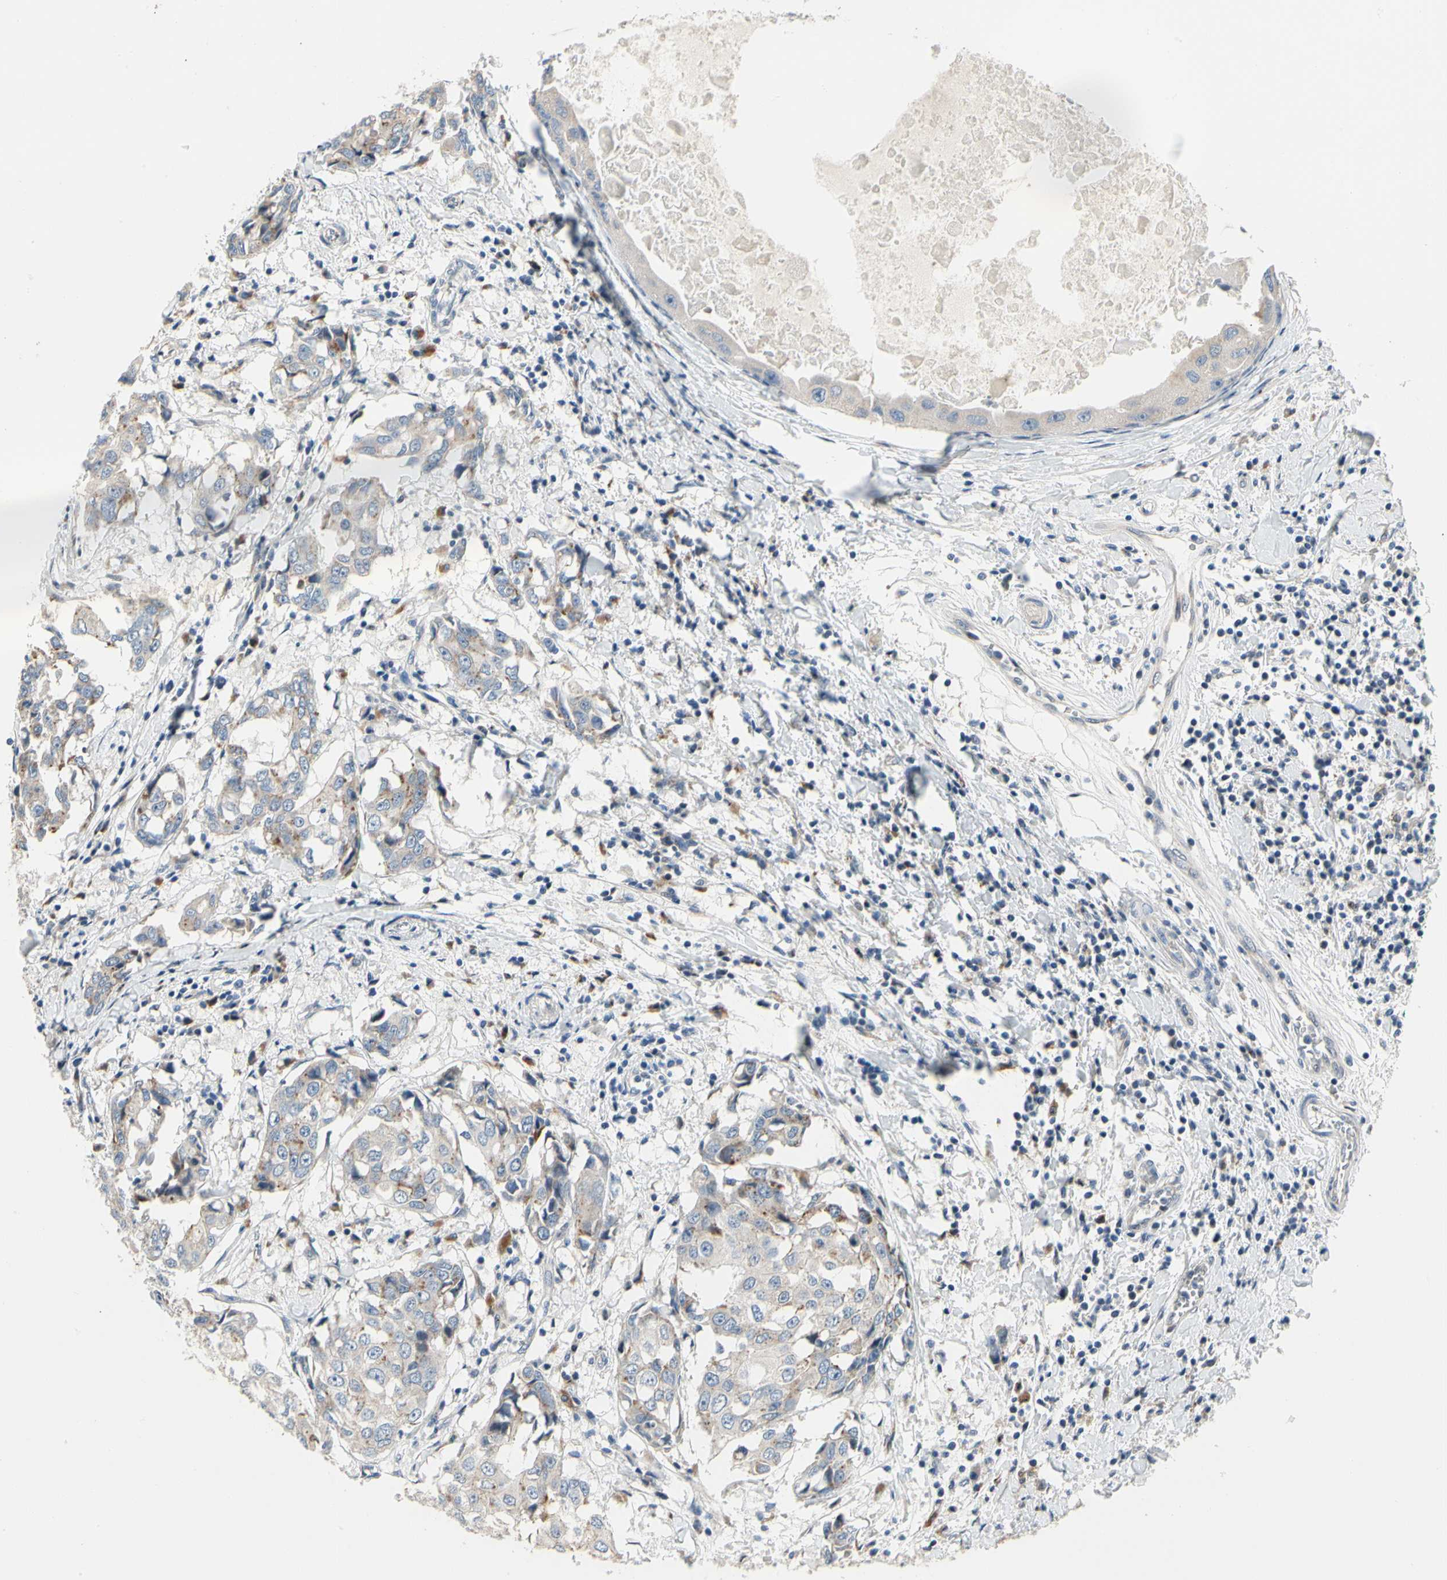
{"staining": {"intensity": "moderate", "quantity": "<25%", "location": "cytoplasmic/membranous"}, "tissue": "breast cancer", "cell_type": "Tumor cells", "image_type": "cancer", "snomed": [{"axis": "morphology", "description": "Duct carcinoma"}, {"axis": "topography", "description": "Breast"}], "caption": "Protein staining by IHC reveals moderate cytoplasmic/membranous positivity in approximately <25% of tumor cells in breast infiltrating ductal carcinoma.", "gene": "NFASC", "patient": {"sex": "female", "age": 27}}